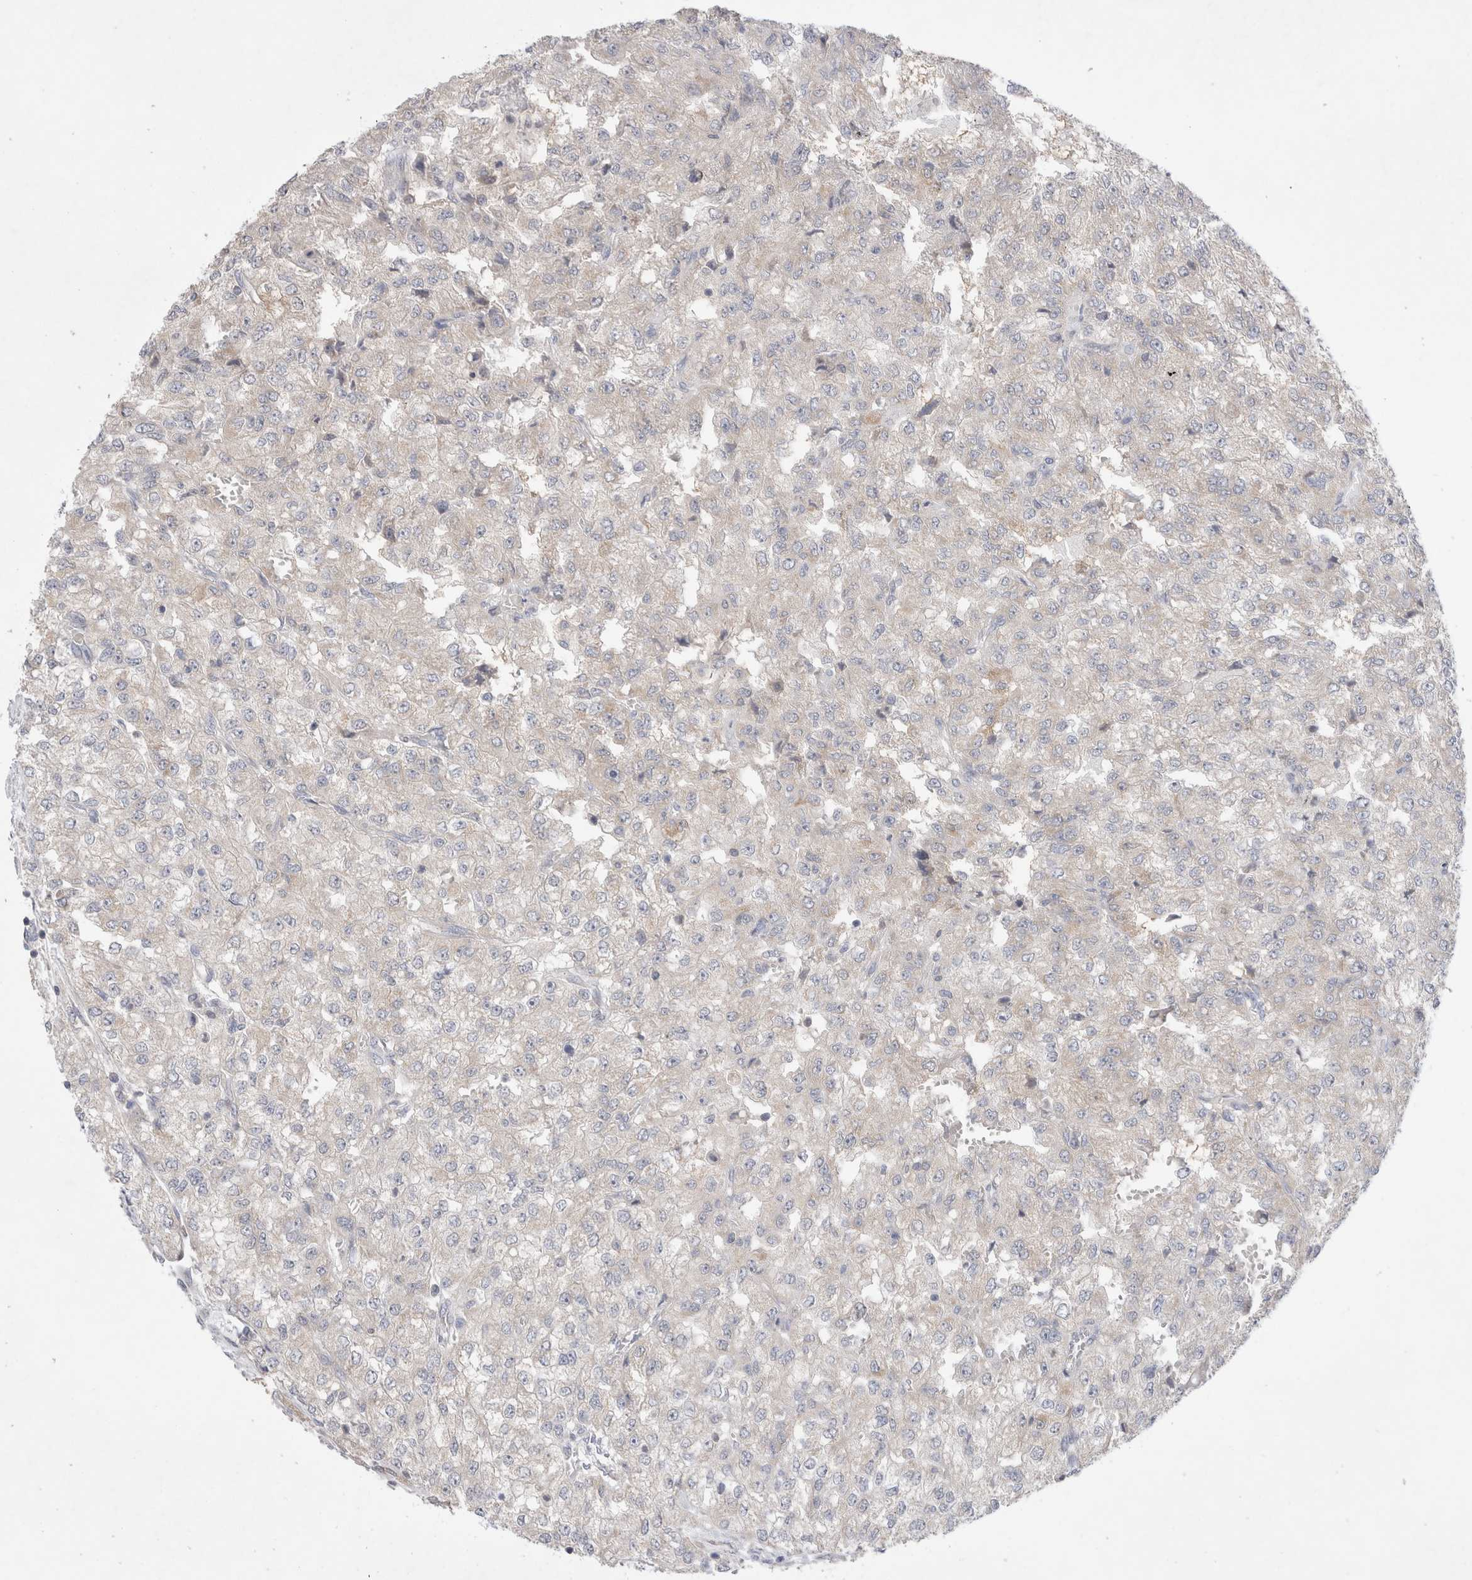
{"staining": {"intensity": "negative", "quantity": "none", "location": "none"}, "tissue": "renal cancer", "cell_type": "Tumor cells", "image_type": "cancer", "snomed": [{"axis": "morphology", "description": "Adenocarcinoma, NOS"}, {"axis": "topography", "description": "Kidney"}], "caption": "This is an IHC histopathology image of human adenocarcinoma (renal). There is no expression in tumor cells.", "gene": "IFT74", "patient": {"sex": "female", "age": 54}}